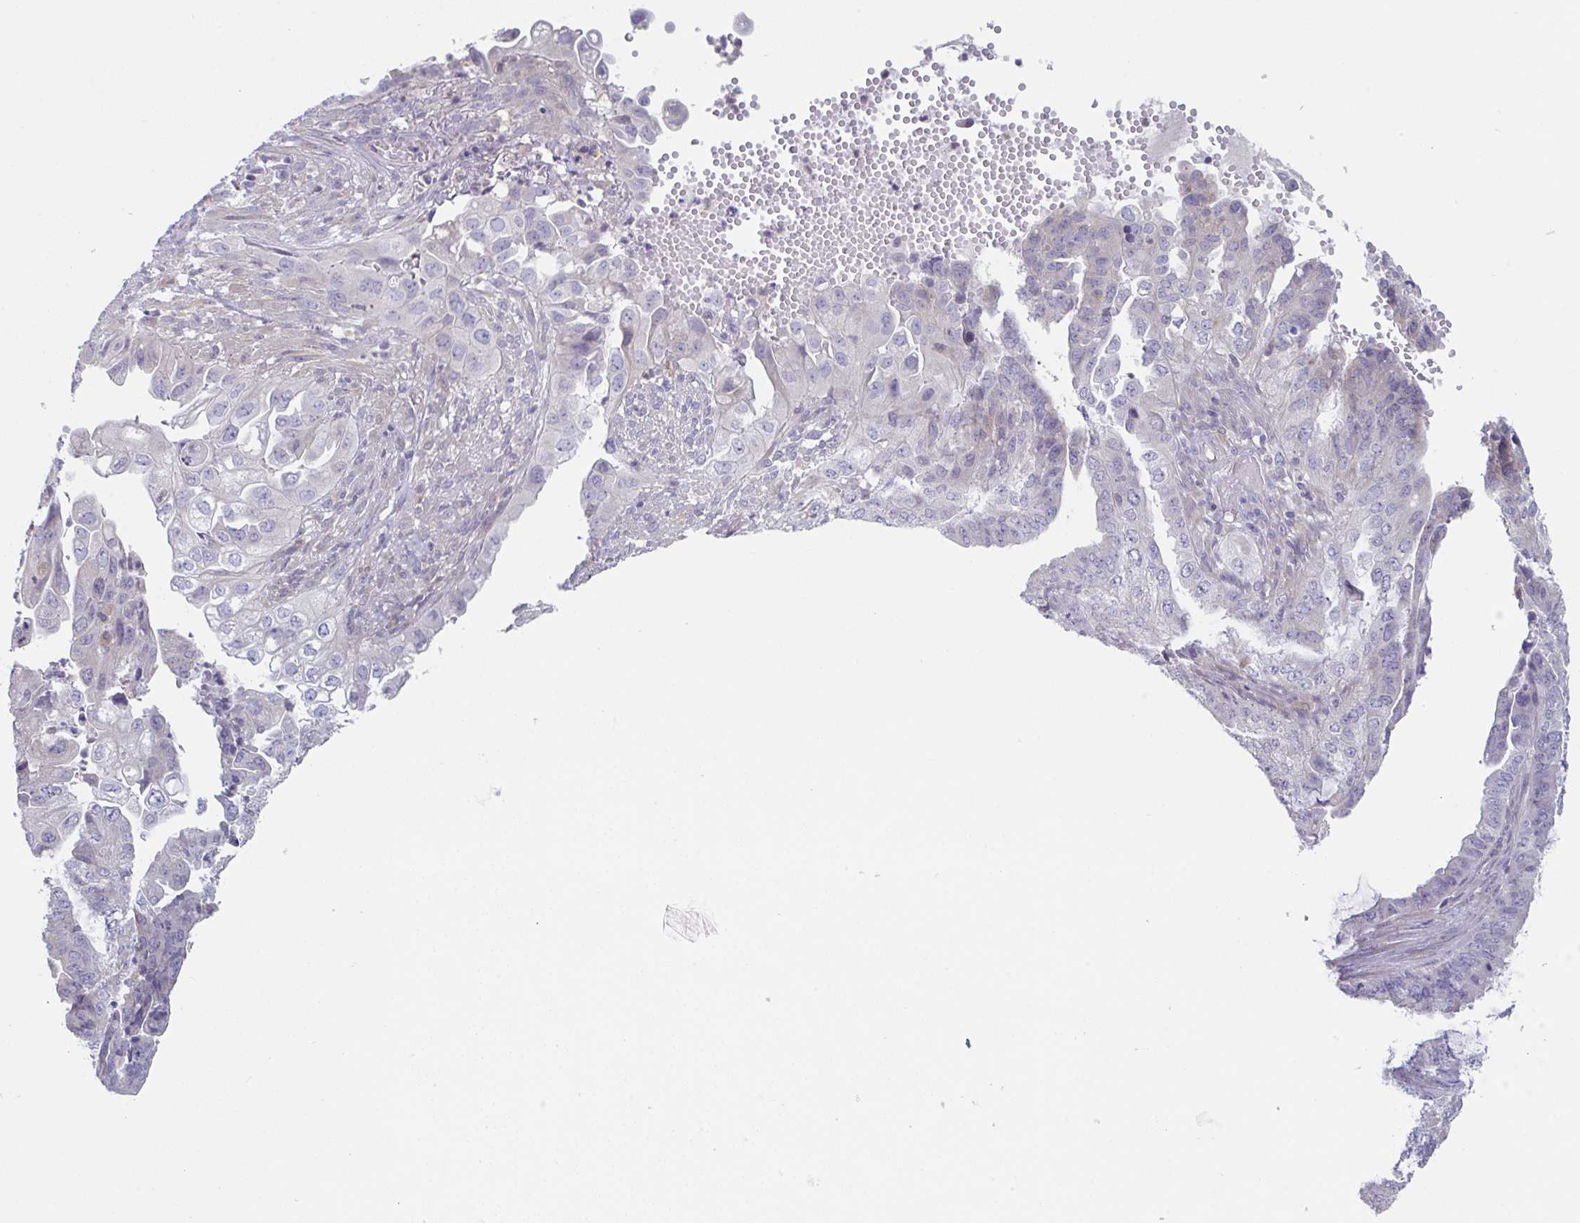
{"staining": {"intensity": "negative", "quantity": "none", "location": "none"}, "tissue": "endometrial cancer", "cell_type": "Tumor cells", "image_type": "cancer", "snomed": [{"axis": "morphology", "description": "Adenocarcinoma, NOS"}, {"axis": "topography", "description": "Endometrium"}], "caption": "Protein analysis of endometrial cancer (adenocarcinoma) shows no significant staining in tumor cells.", "gene": "PTPRD", "patient": {"sex": "female", "age": 51}}